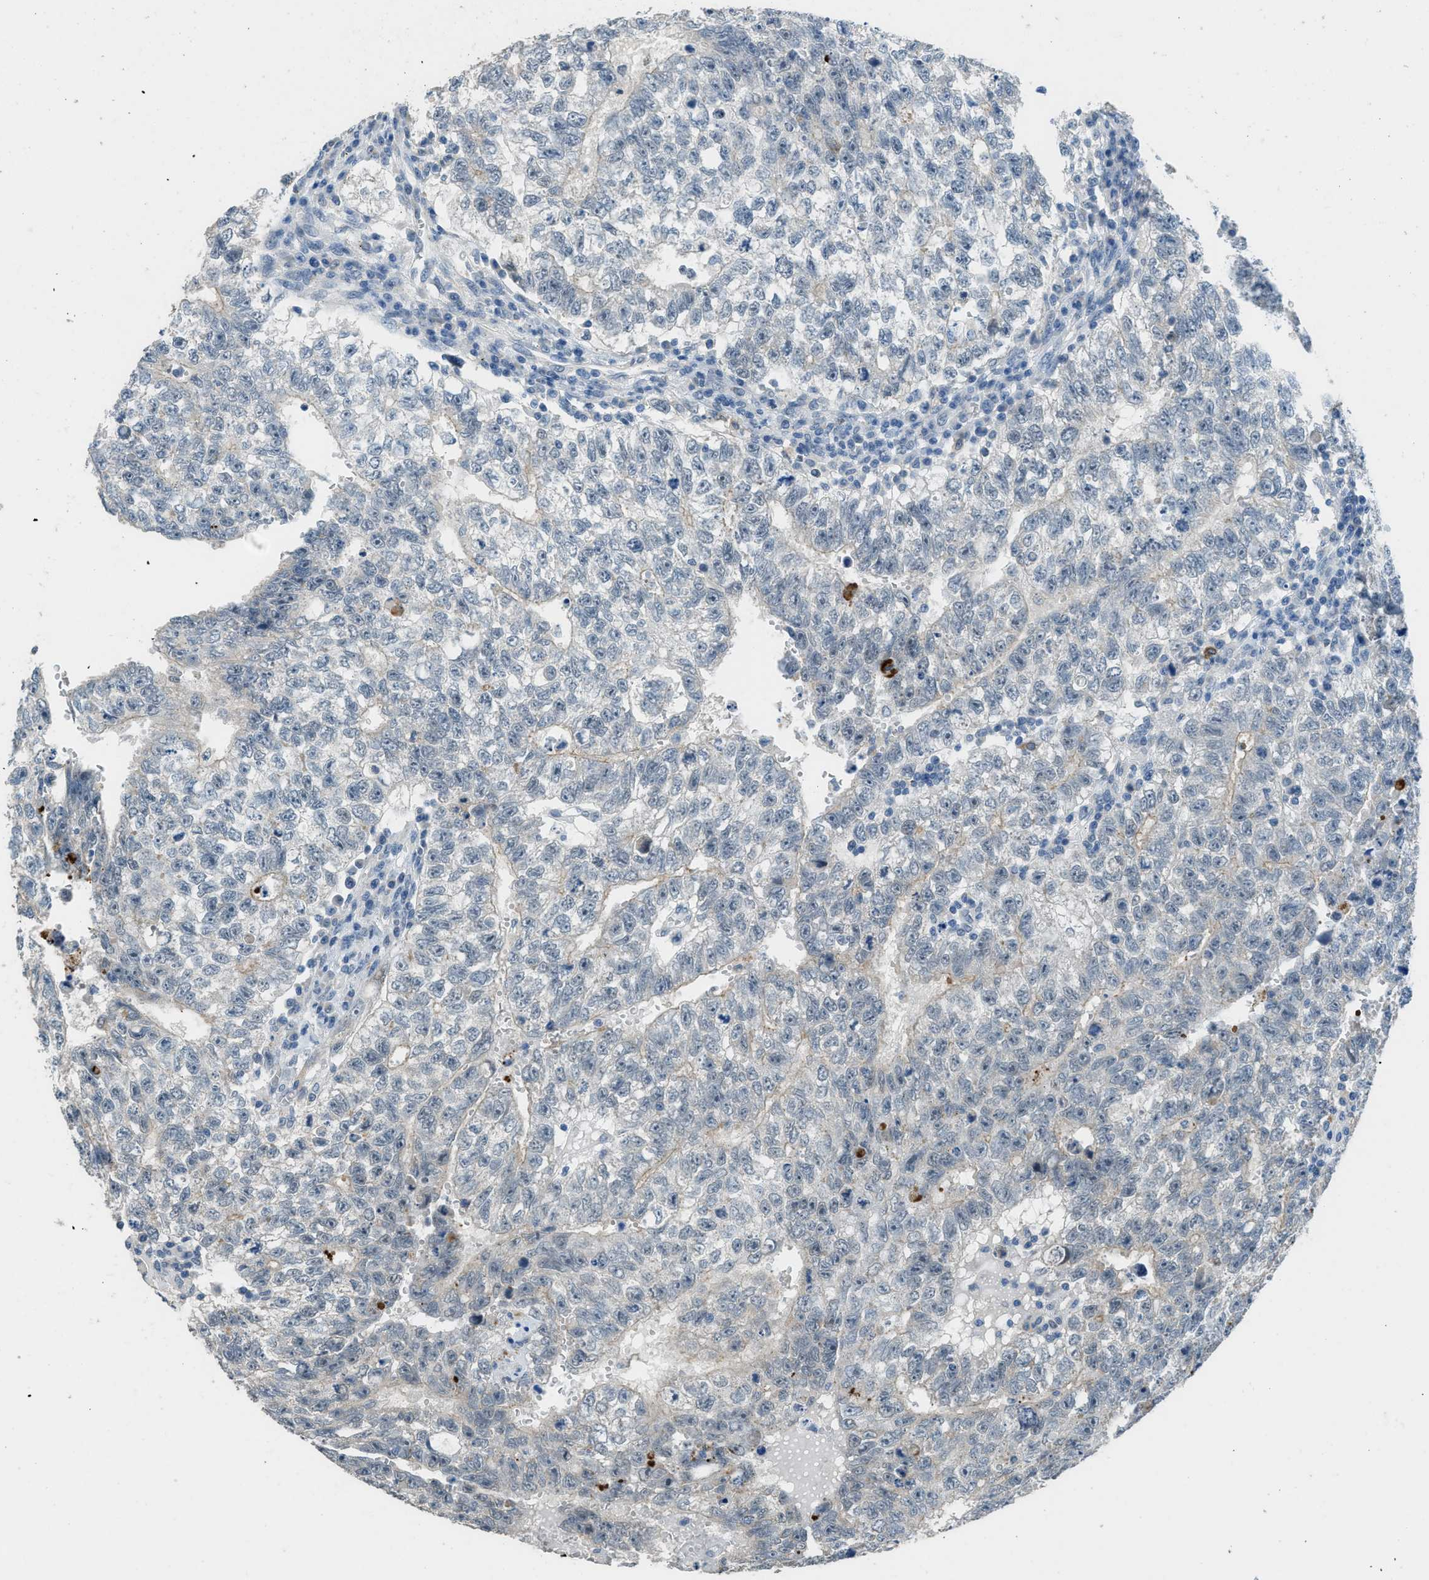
{"staining": {"intensity": "negative", "quantity": "none", "location": "none"}, "tissue": "testis cancer", "cell_type": "Tumor cells", "image_type": "cancer", "snomed": [{"axis": "morphology", "description": "Seminoma, NOS"}, {"axis": "morphology", "description": "Carcinoma, Embryonal, NOS"}, {"axis": "topography", "description": "Testis"}], "caption": "This is an immunohistochemistry micrograph of human testis embryonal carcinoma. There is no positivity in tumor cells.", "gene": "TIMD4", "patient": {"sex": "male", "age": 38}}